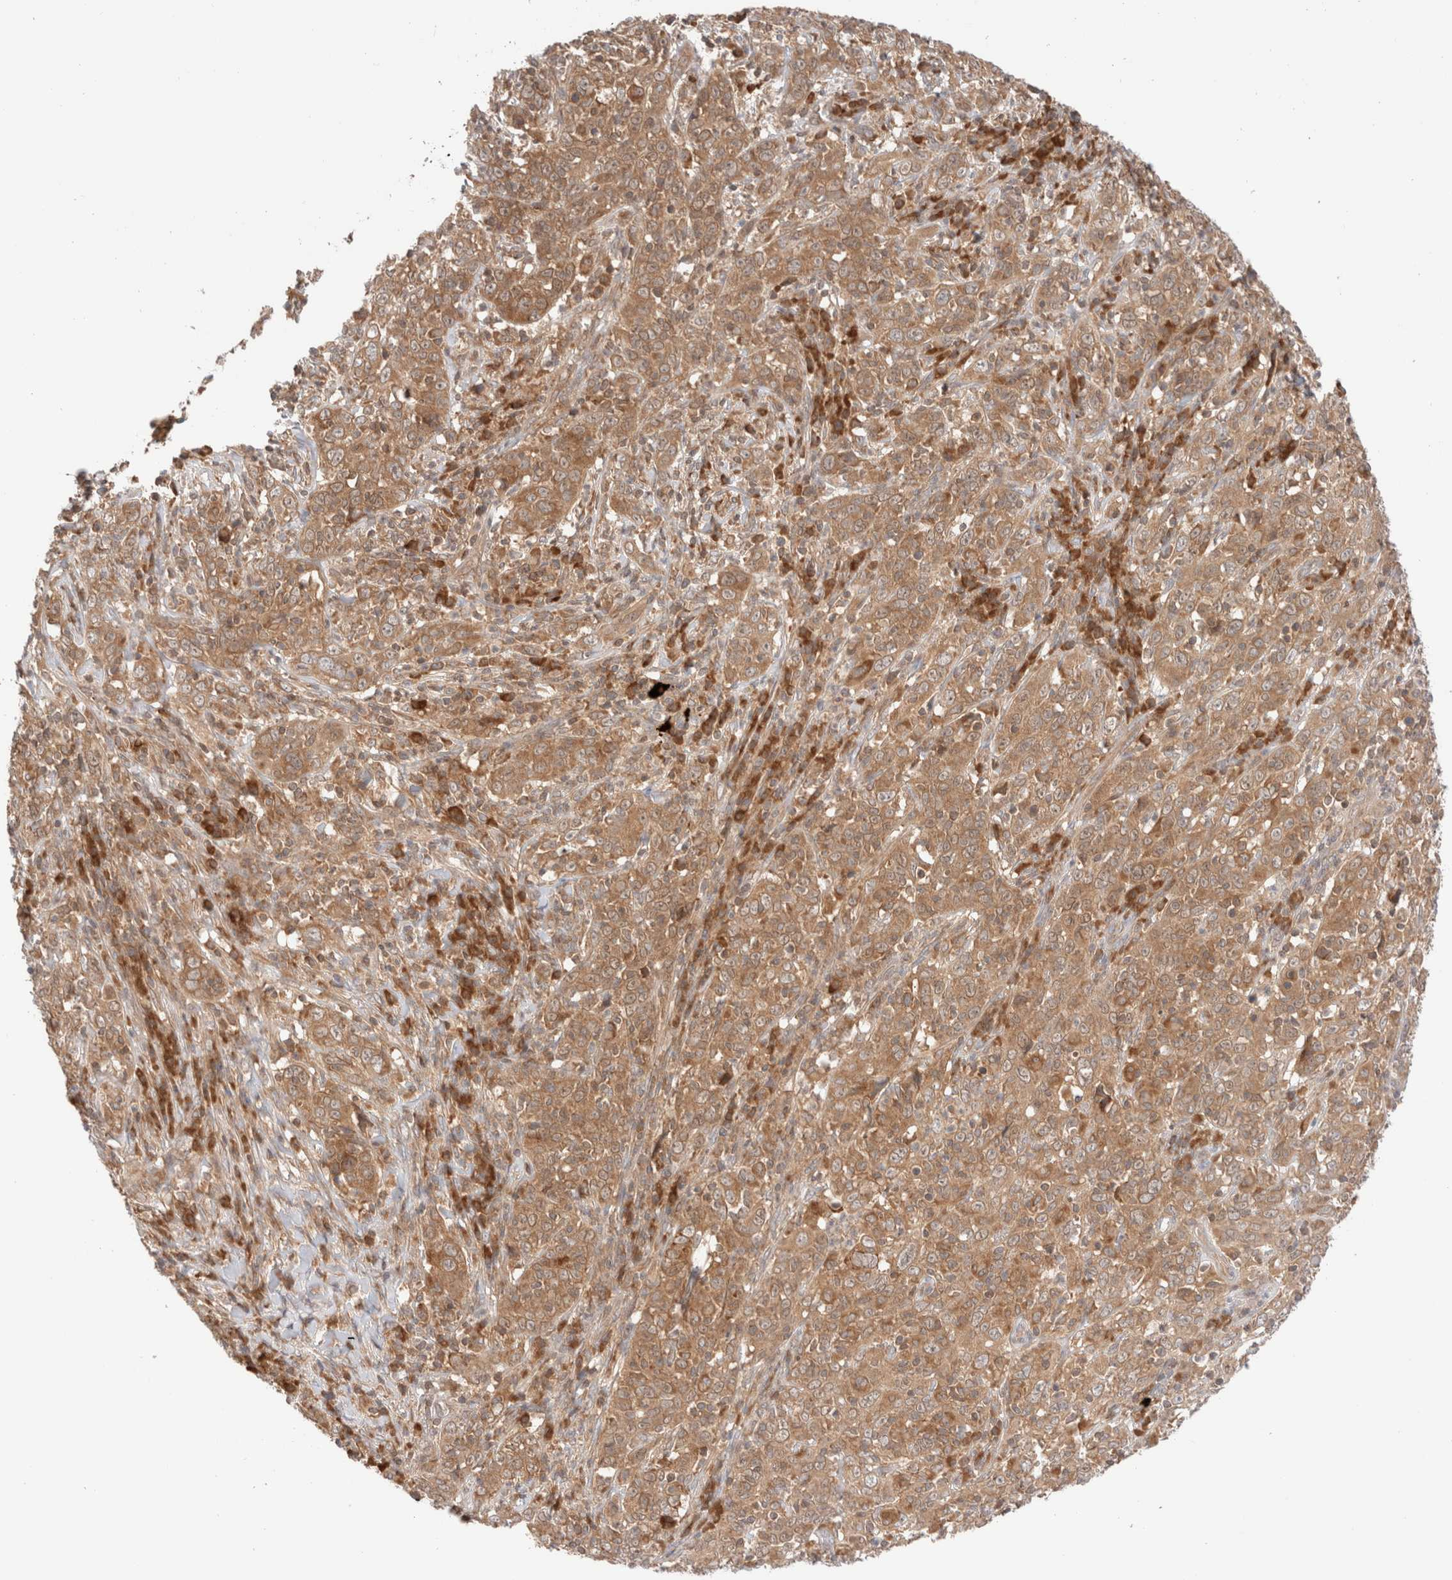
{"staining": {"intensity": "moderate", "quantity": ">75%", "location": "cytoplasmic/membranous"}, "tissue": "cervical cancer", "cell_type": "Tumor cells", "image_type": "cancer", "snomed": [{"axis": "morphology", "description": "Squamous cell carcinoma, NOS"}, {"axis": "topography", "description": "Cervix"}], "caption": "IHC histopathology image of cervical cancer stained for a protein (brown), which displays medium levels of moderate cytoplasmic/membranous positivity in approximately >75% of tumor cells.", "gene": "XKR4", "patient": {"sex": "female", "age": 46}}